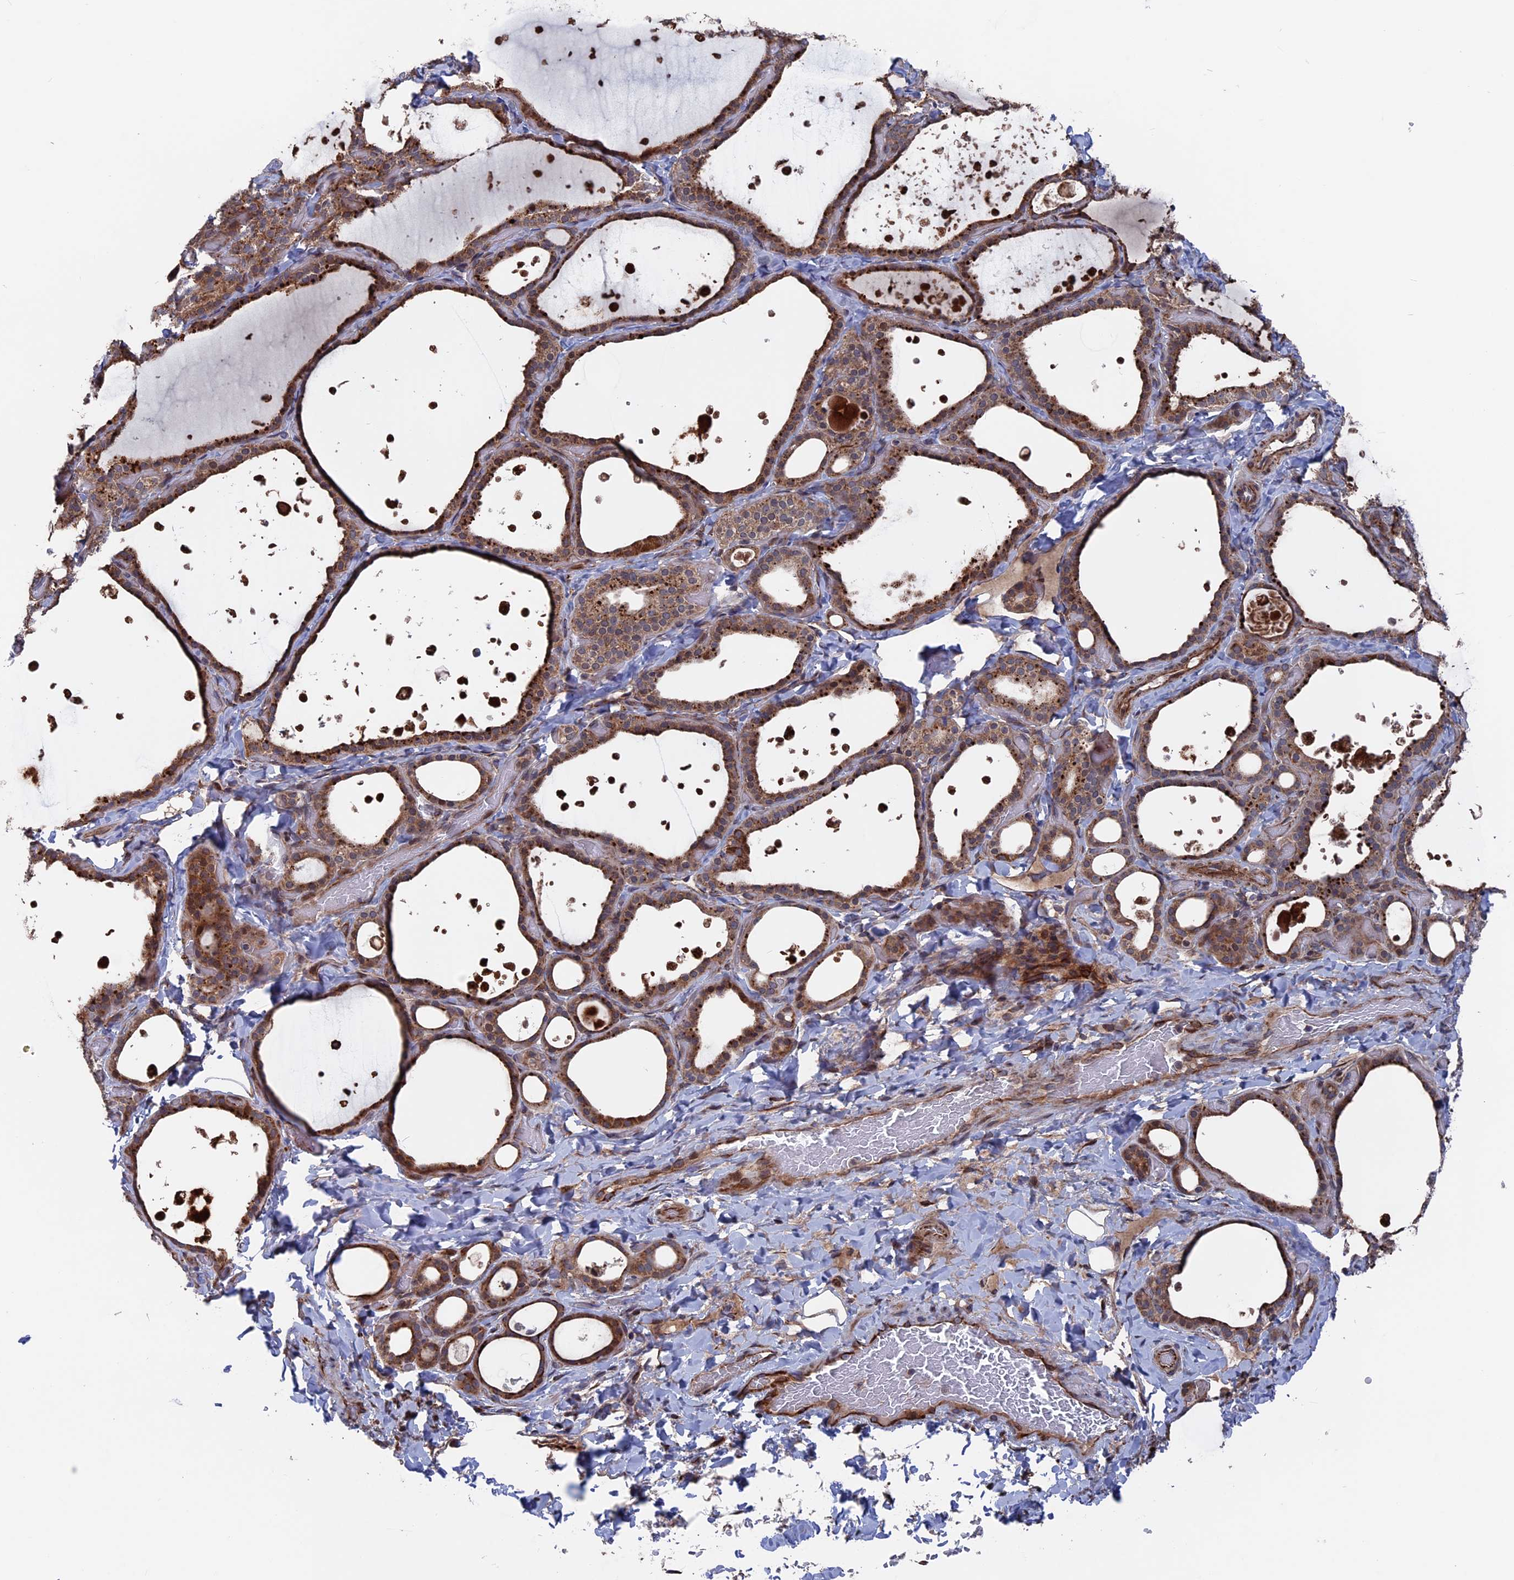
{"staining": {"intensity": "moderate", "quantity": ">75%", "location": "cytoplasmic/membranous,nuclear"}, "tissue": "thyroid gland", "cell_type": "Glandular cells", "image_type": "normal", "snomed": [{"axis": "morphology", "description": "Normal tissue, NOS"}, {"axis": "topography", "description": "Thyroid gland"}], "caption": "The immunohistochemical stain highlights moderate cytoplasmic/membranous,nuclear expression in glandular cells of benign thyroid gland.", "gene": "PLA2G15", "patient": {"sex": "female", "age": 44}}